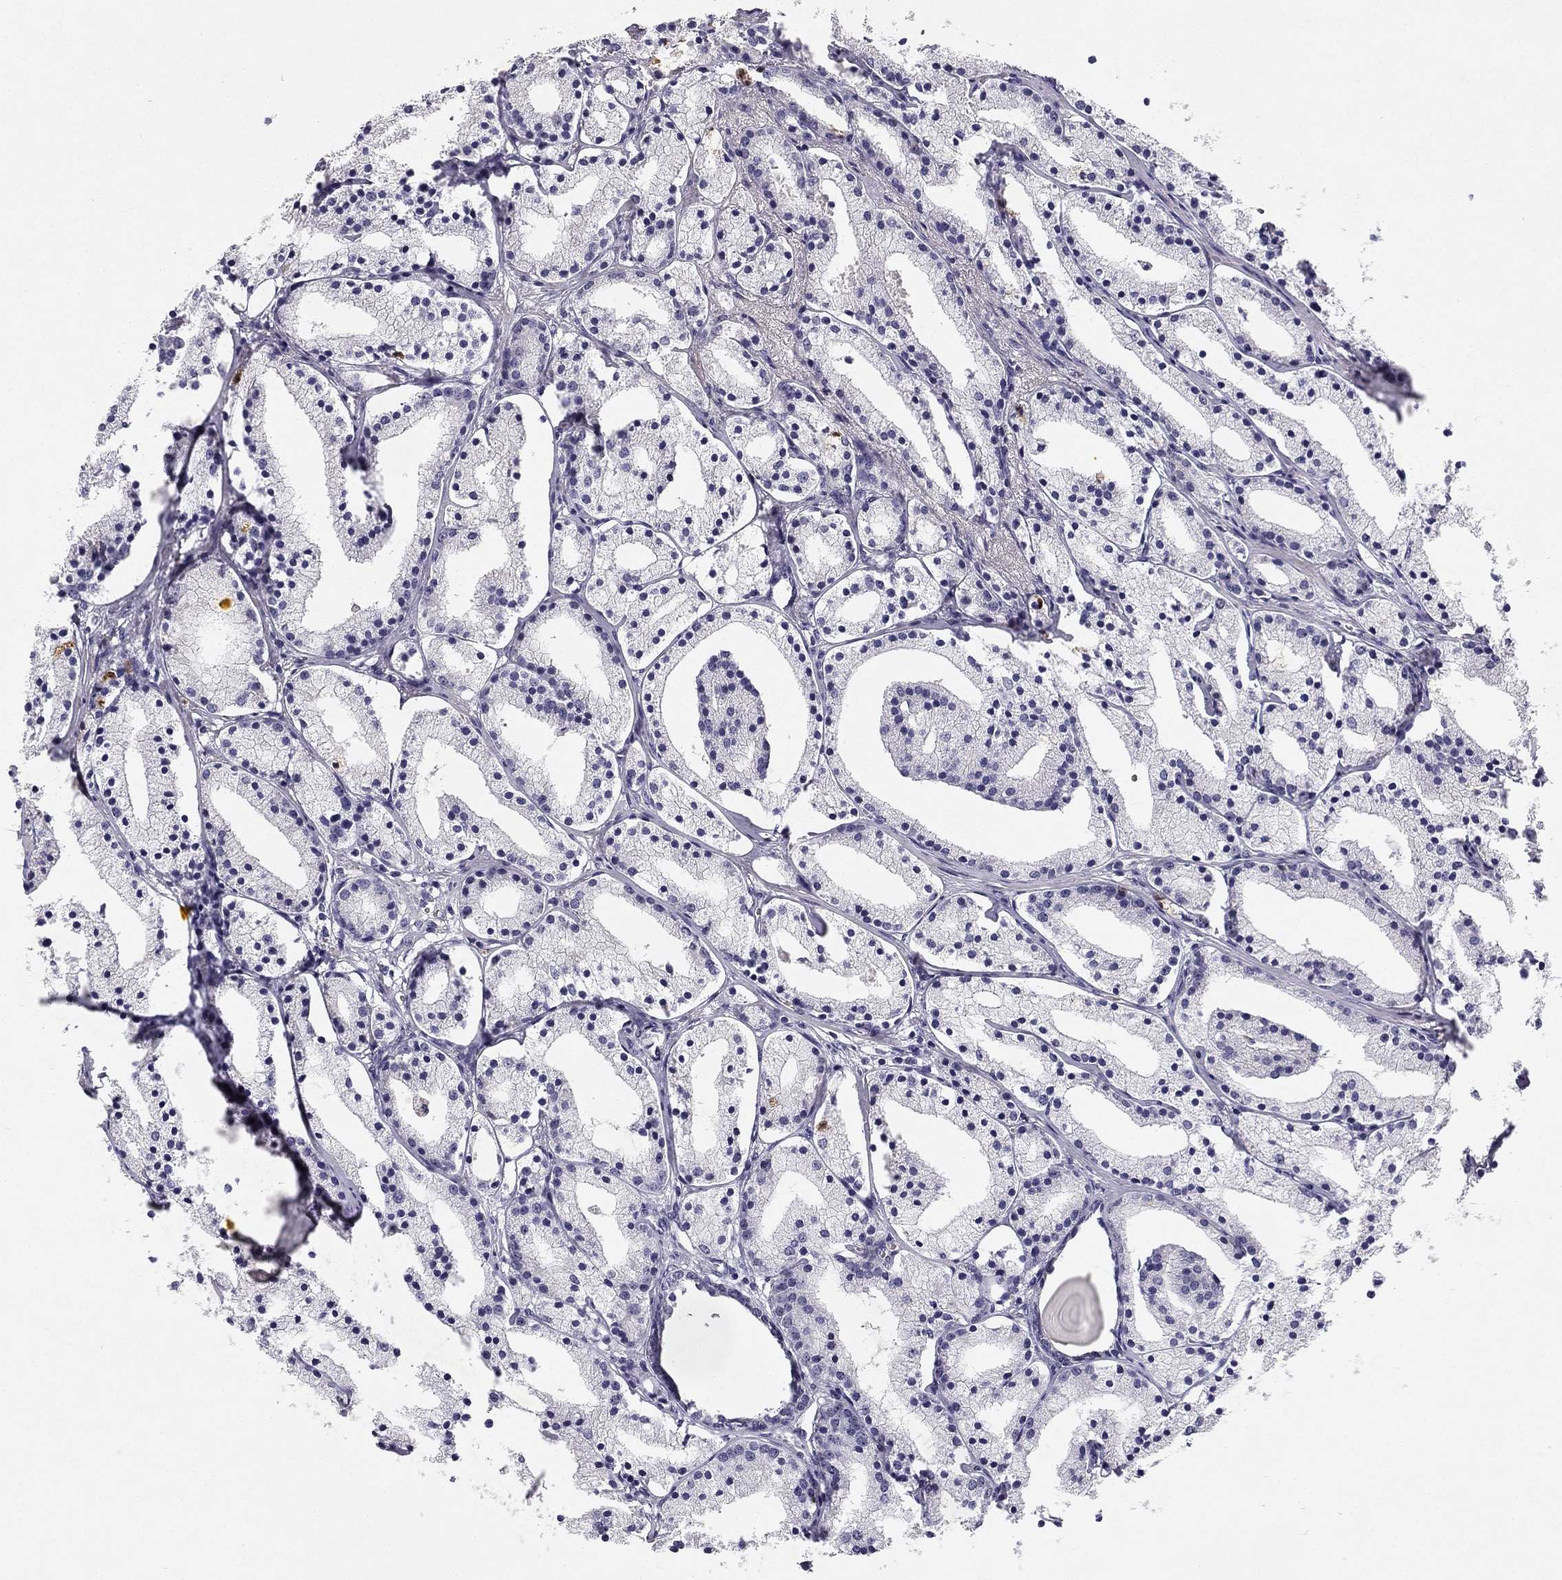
{"staining": {"intensity": "negative", "quantity": "none", "location": "none"}, "tissue": "prostate cancer", "cell_type": "Tumor cells", "image_type": "cancer", "snomed": [{"axis": "morphology", "description": "Adenocarcinoma, NOS"}, {"axis": "topography", "description": "Prostate"}], "caption": "This is an IHC image of prostate cancer (adenocarcinoma). There is no positivity in tumor cells.", "gene": "SLC6A4", "patient": {"sex": "male", "age": 69}}